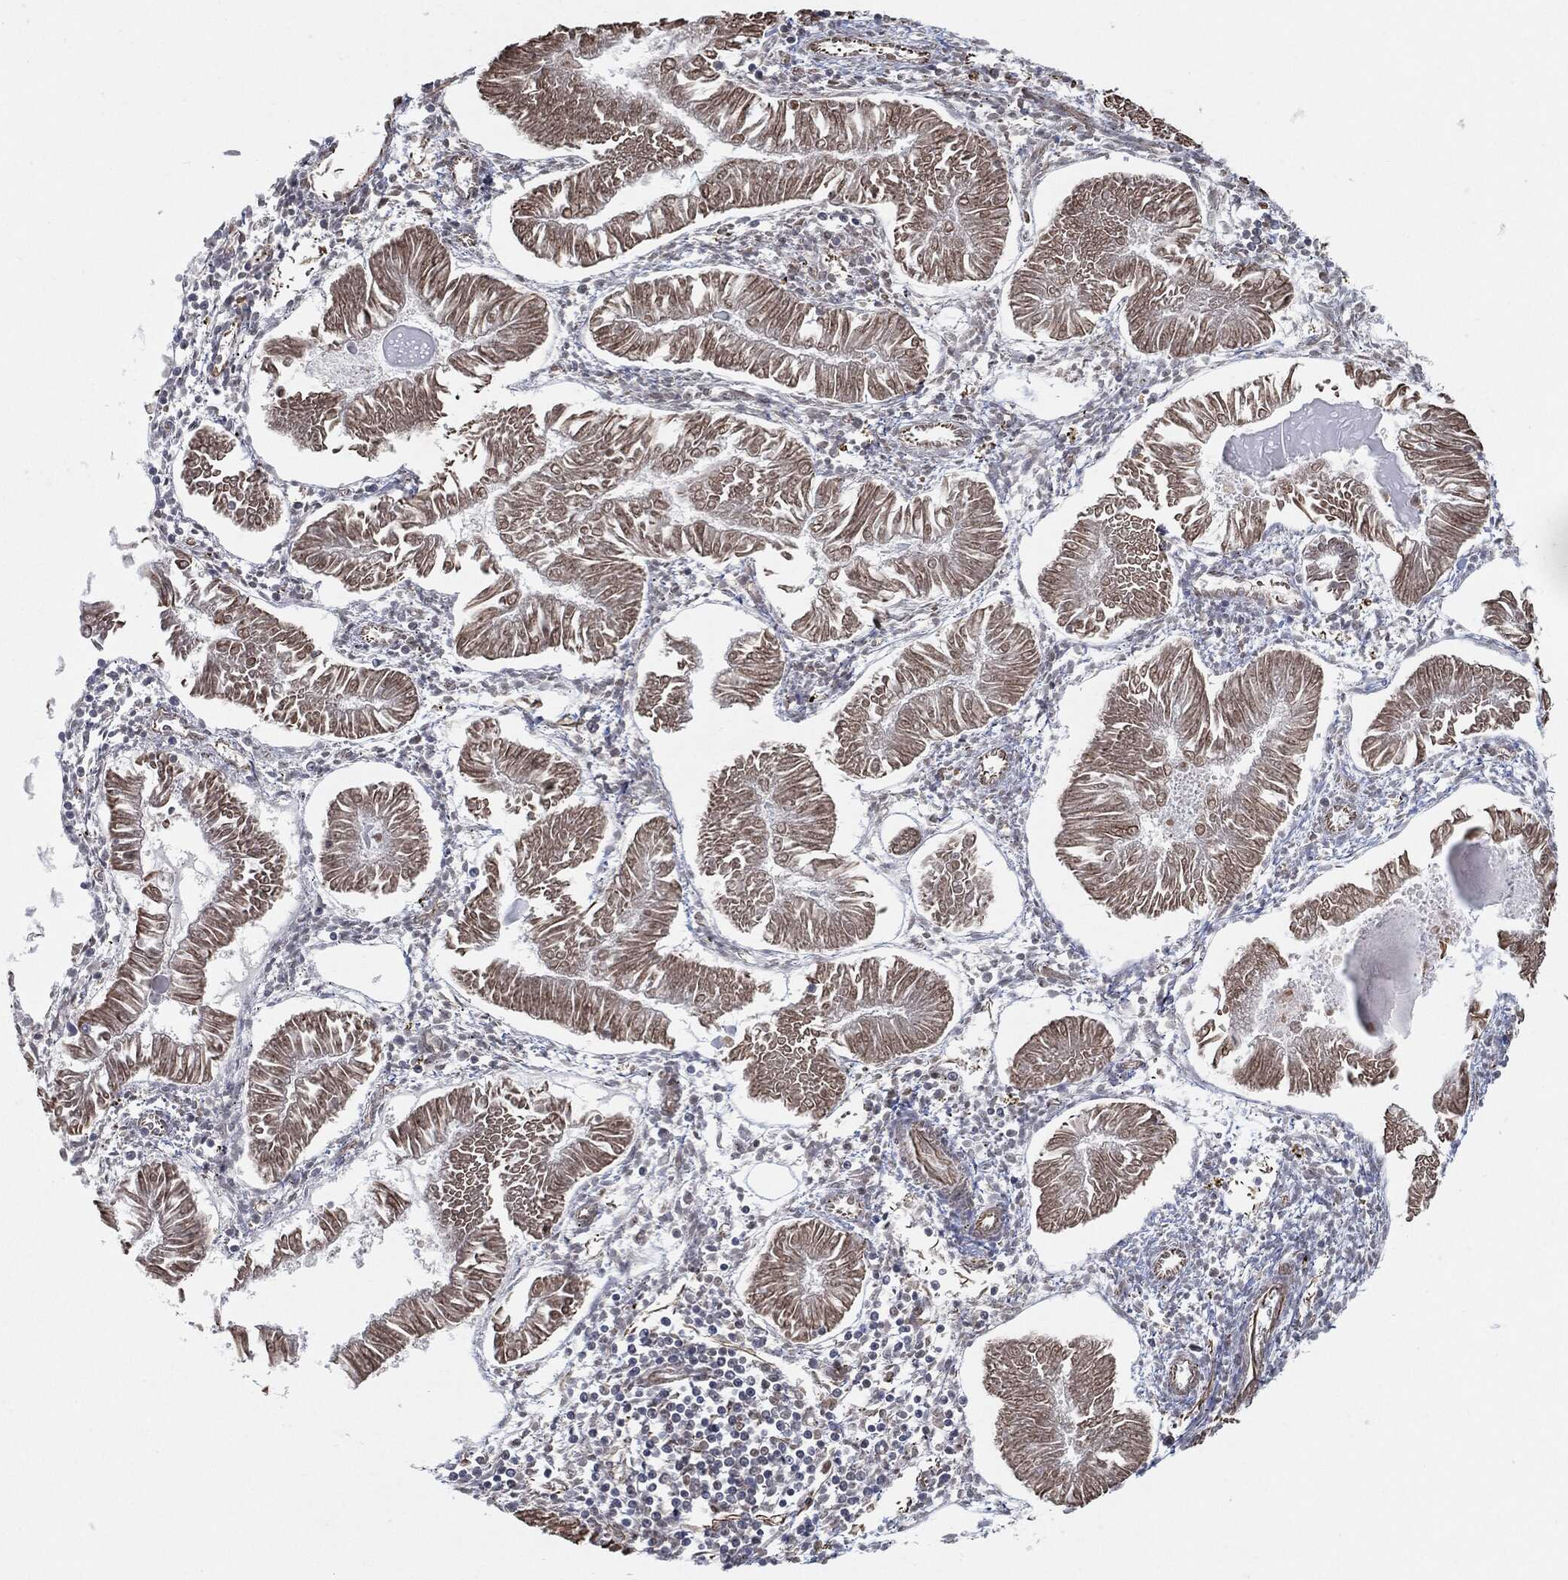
{"staining": {"intensity": "weak", "quantity": ">75%", "location": "cytoplasmic/membranous"}, "tissue": "endometrial cancer", "cell_type": "Tumor cells", "image_type": "cancer", "snomed": [{"axis": "morphology", "description": "Adenocarcinoma, NOS"}, {"axis": "topography", "description": "Endometrium"}], "caption": "DAB immunohistochemical staining of human endometrial cancer exhibits weak cytoplasmic/membranous protein staining in about >75% of tumor cells. Immunohistochemistry stains the protein of interest in brown and the nuclei are stained blue.", "gene": "TP53RK", "patient": {"sex": "female", "age": 53}}